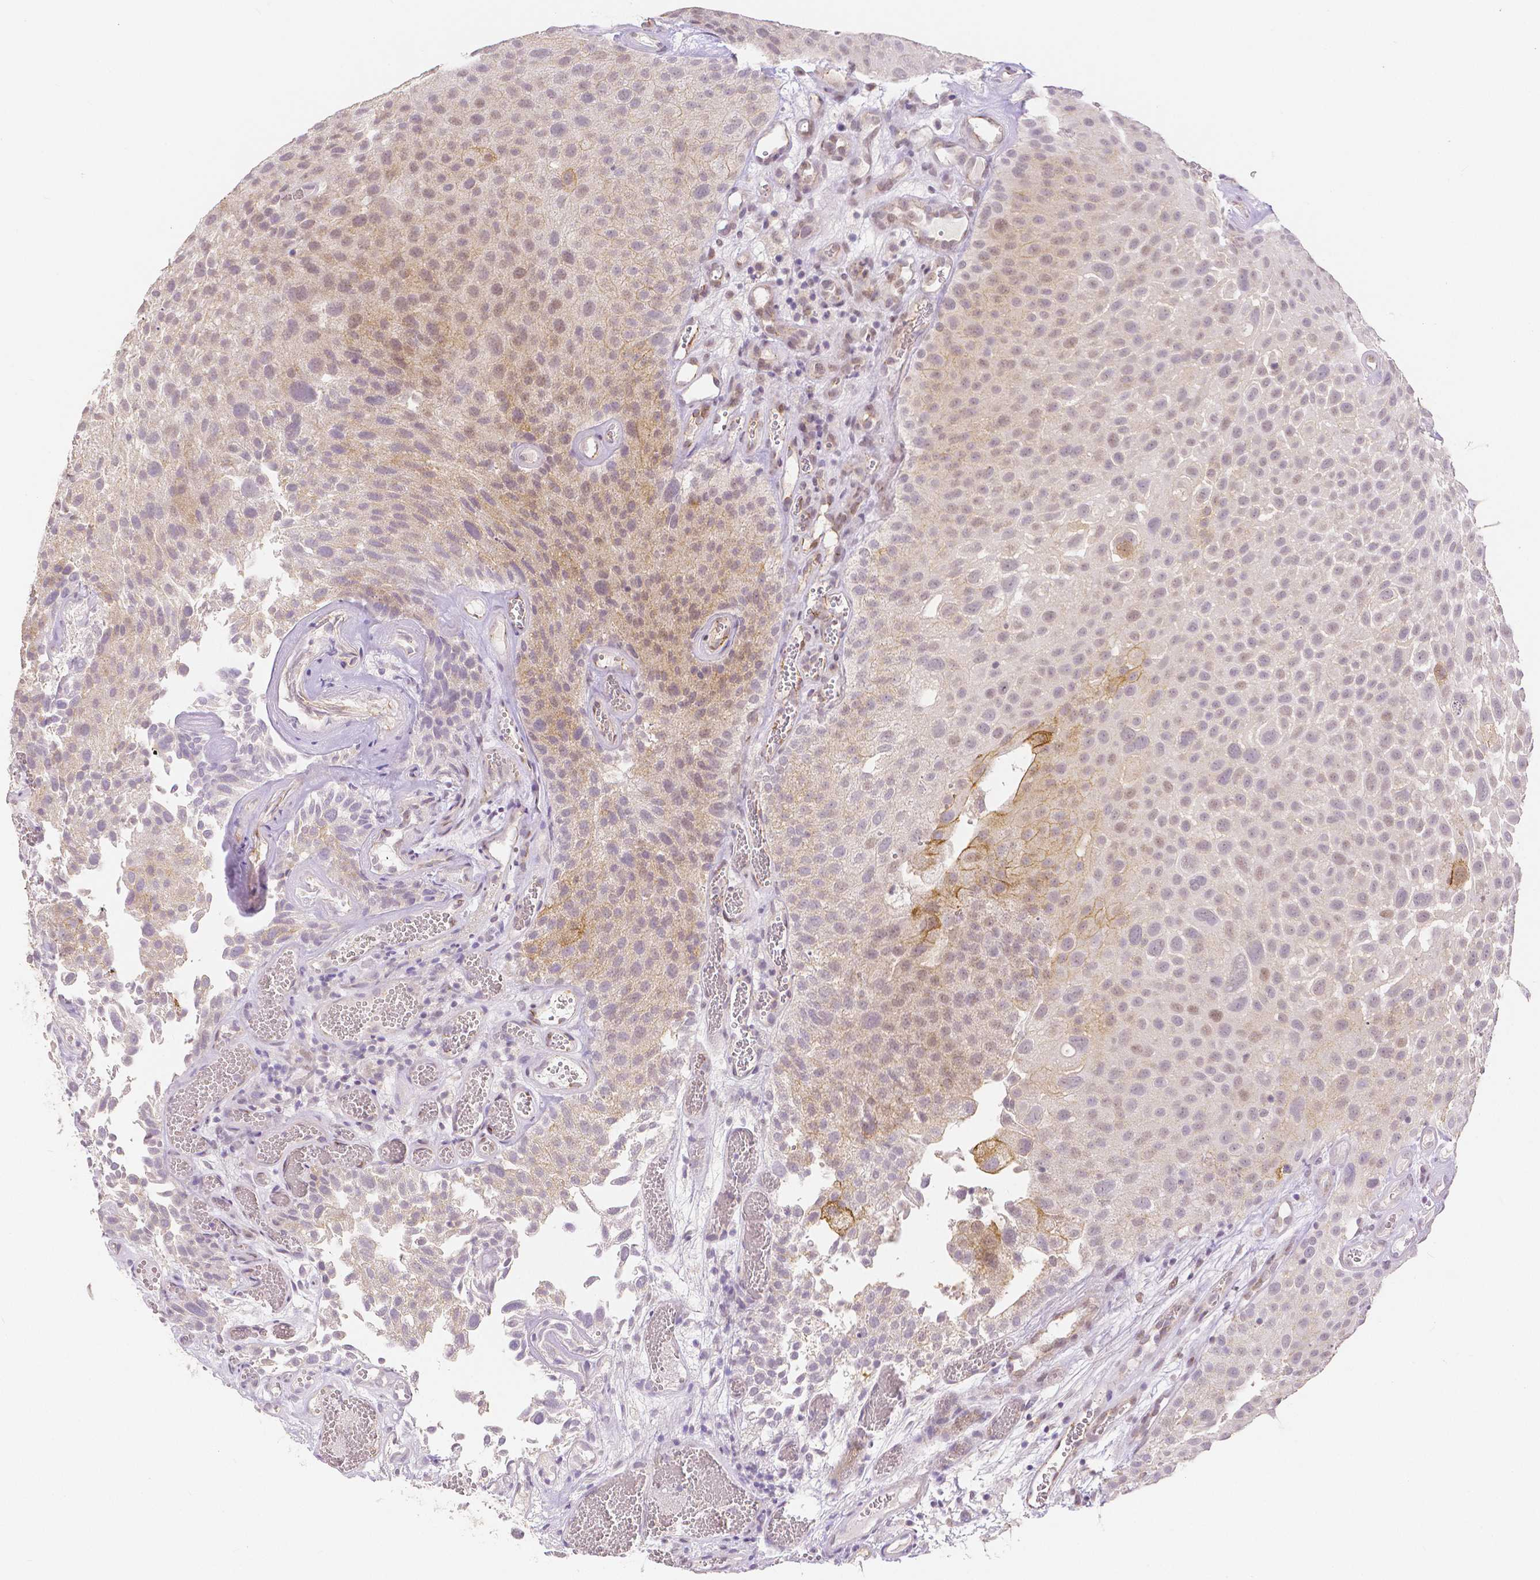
{"staining": {"intensity": "weak", "quantity": "<25%", "location": "cytoplasmic/membranous"}, "tissue": "urothelial cancer", "cell_type": "Tumor cells", "image_type": "cancer", "snomed": [{"axis": "morphology", "description": "Urothelial carcinoma, Low grade"}, {"axis": "topography", "description": "Urinary bladder"}], "caption": "There is no significant staining in tumor cells of urothelial cancer.", "gene": "OCLN", "patient": {"sex": "male", "age": 72}}